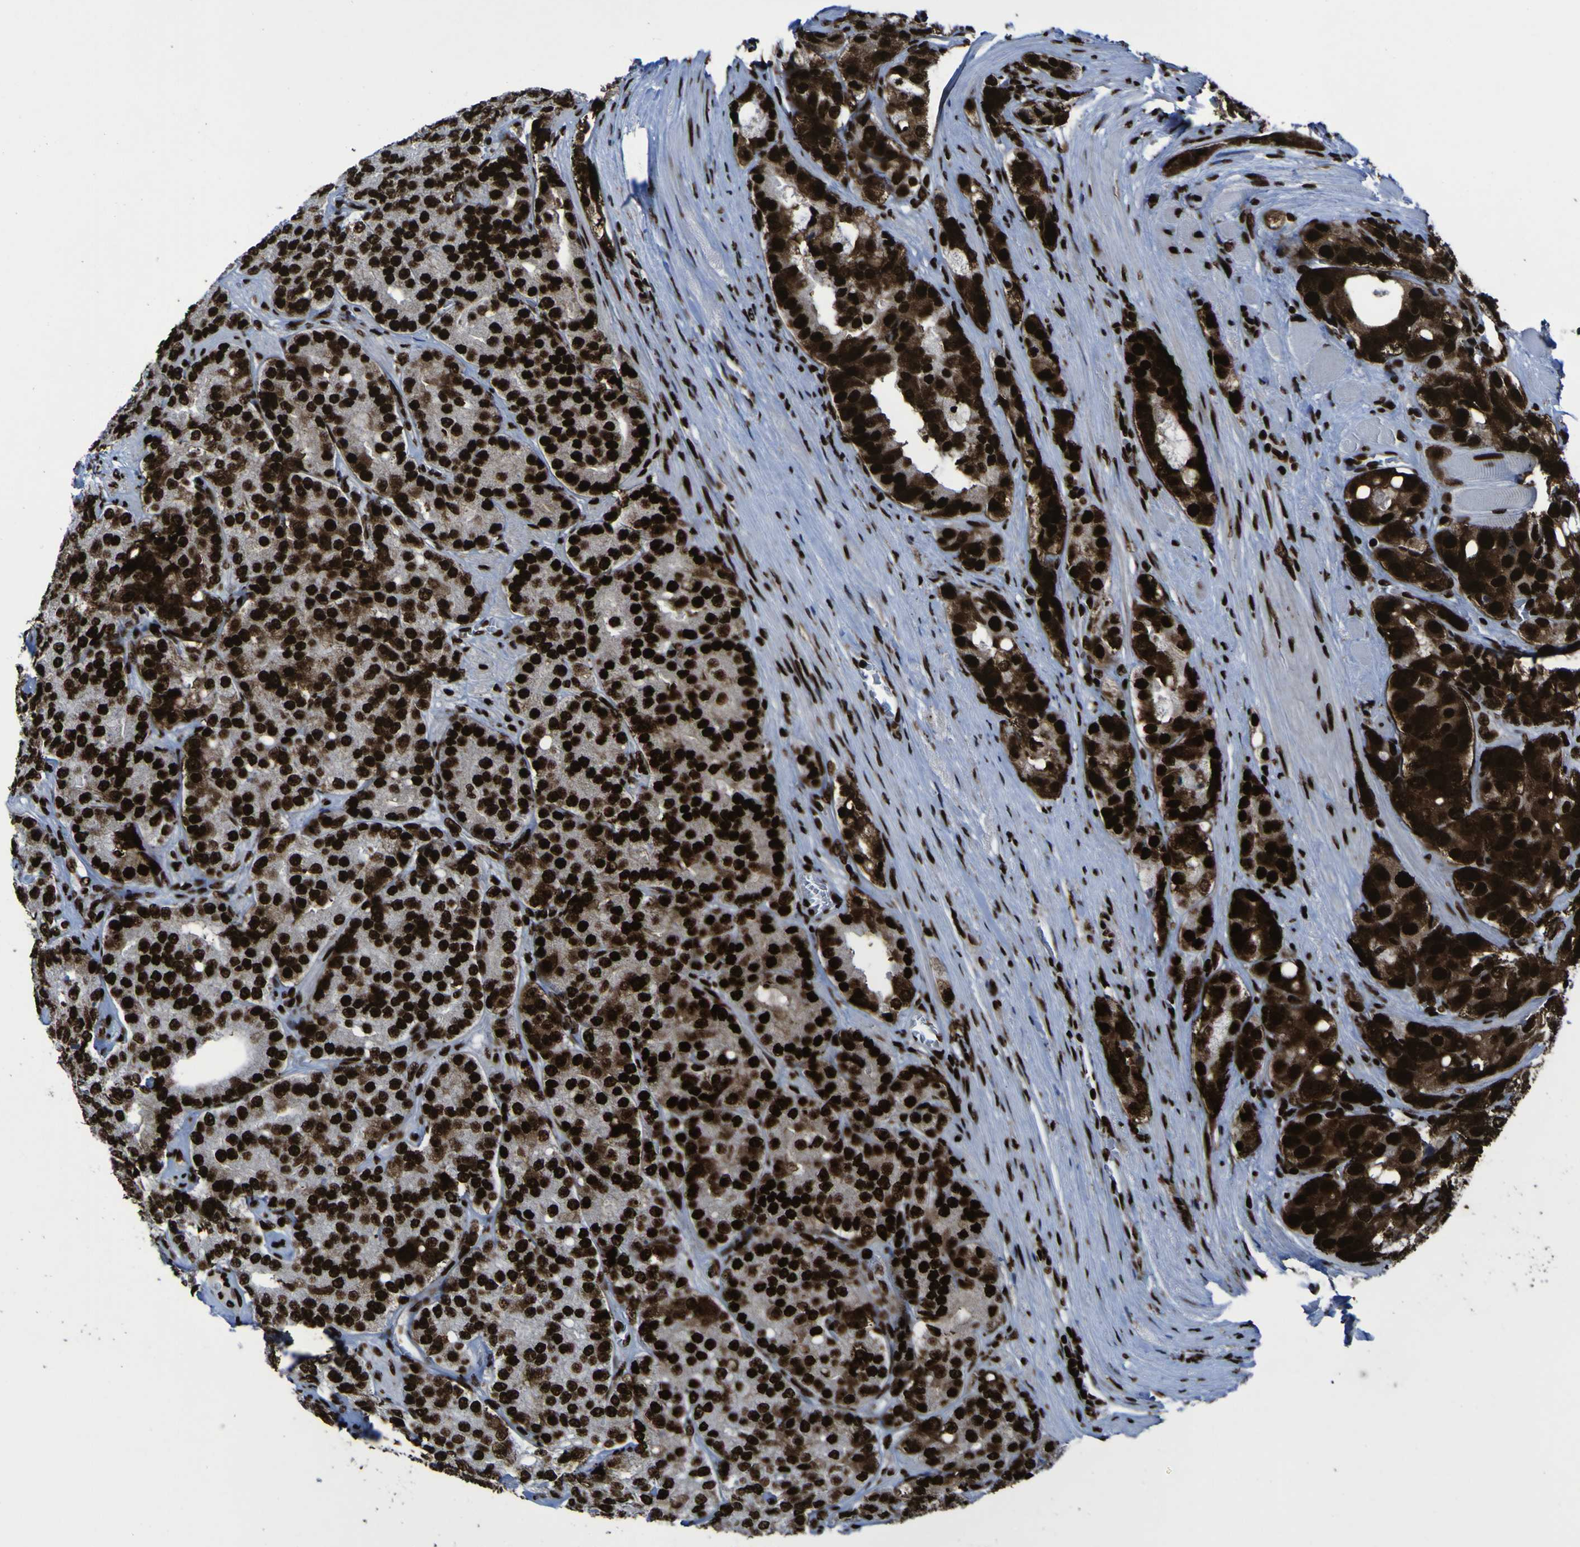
{"staining": {"intensity": "strong", "quantity": ">75%", "location": "nuclear"}, "tissue": "prostate cancer", "cell_type": "Tumor cells", "image_type": "cancer", "snomed": [{"axis": "morphology", "description": "Adenocarcinoma, High grade"}, {"axis": "topography", "description": "Prostate"}], "caption": "There is high levels of strong nuclear expression in tumor cells of prostate high-grade adenocarcinoma, as demonstrated by immunohistochemical staining (brown color).", "gene": "NPM1", "patient": {"sex": "male", "age": 65}}